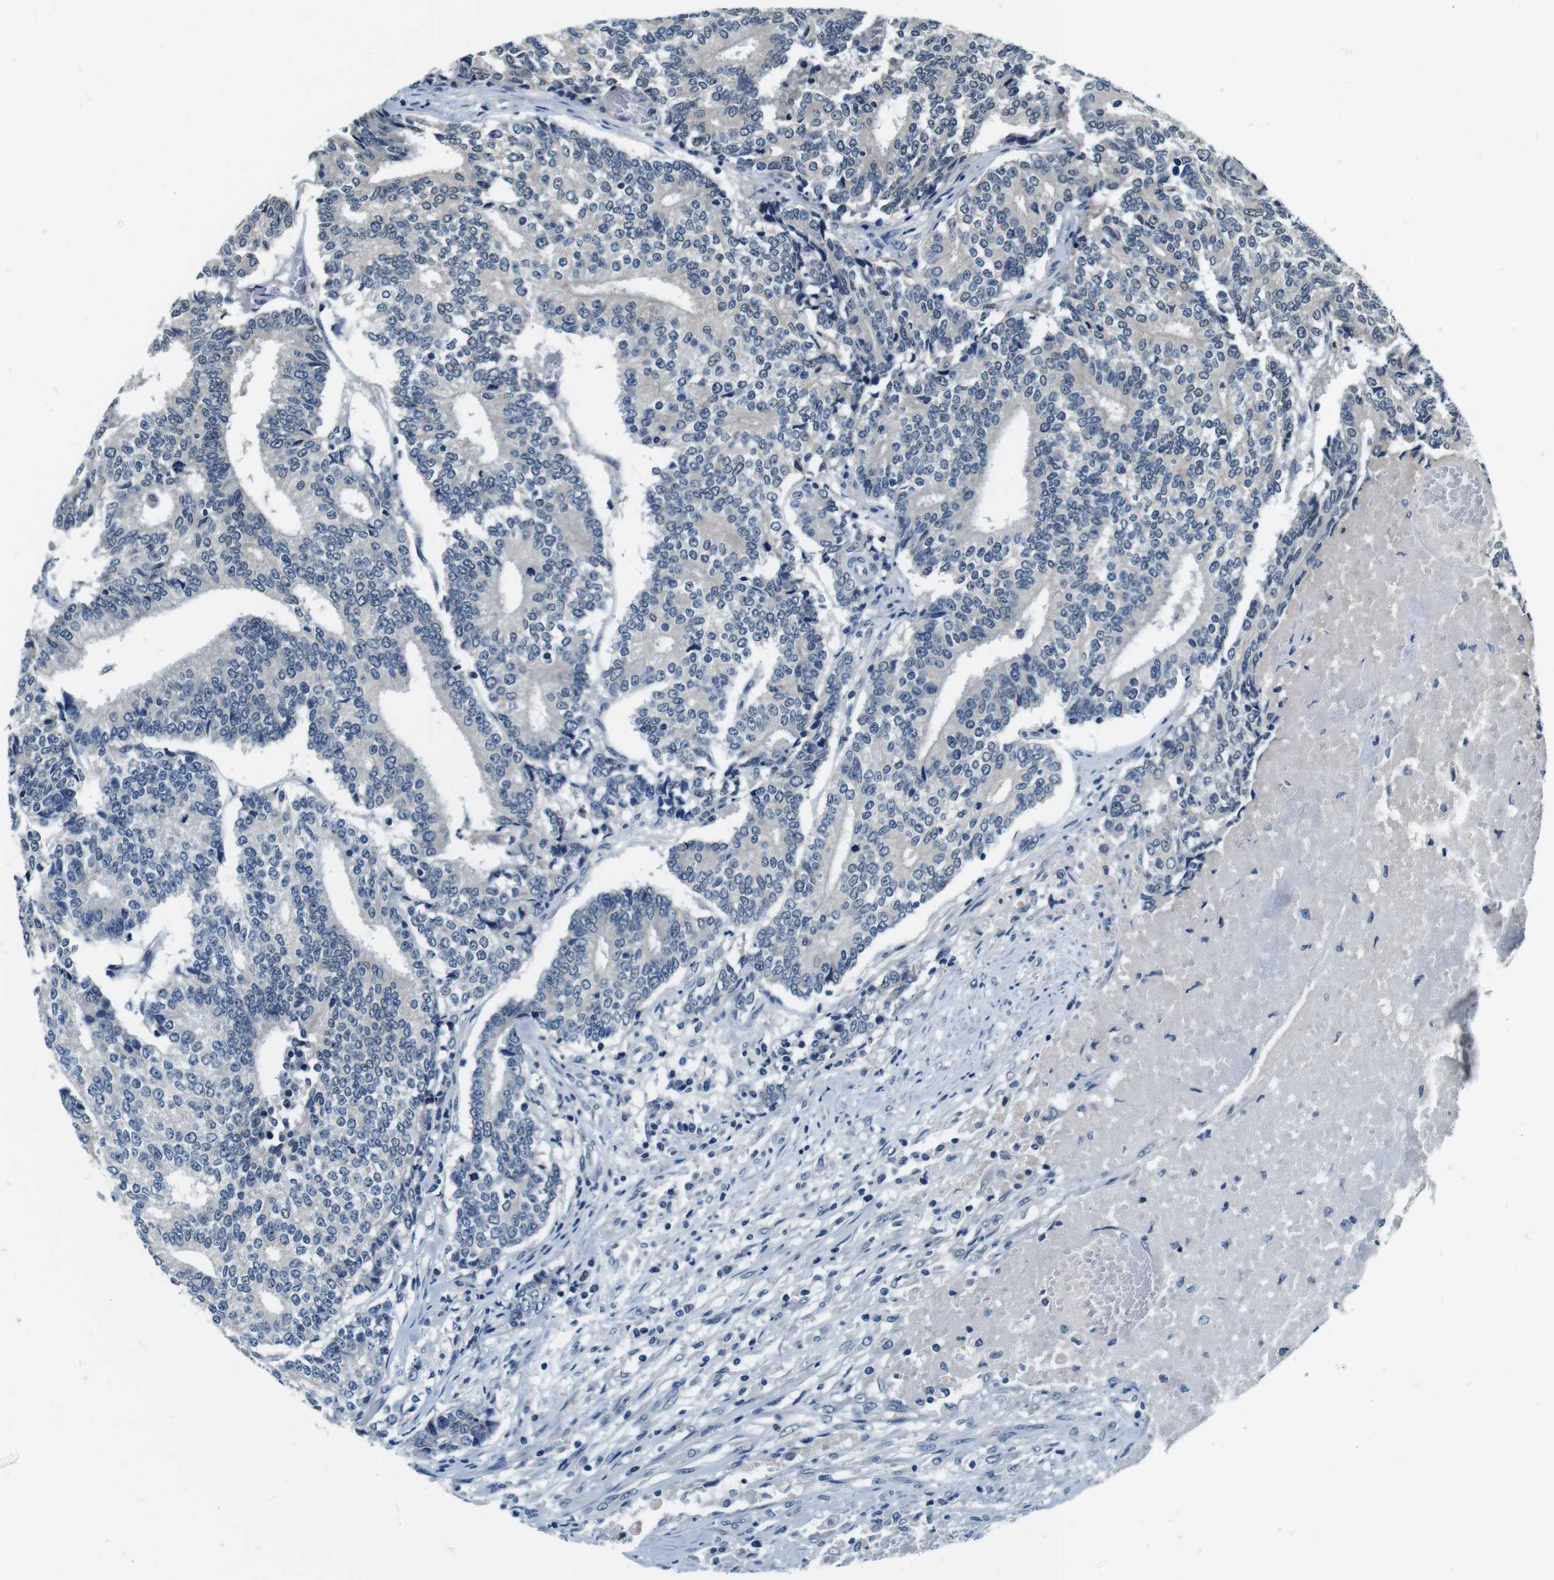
{"staining": {"intensity": "negative", "quantity": "none", "location": "none"}, "tissue": "prostate cancer", "cell_type": "Tumor cells", "image_type": "cancer", "snomed": [{"axis": "morphology", "description": "Normal tissue, NOS"}, {"axis": "morphology", "description": "Adenocarcinoma, High grade"}, {"axis": "topography", "description": "Prostate"}, {"axis": "topography", "description": "Seminal veicle"}], "caption": "Immunohistochemistry (IHC) photomicrograph of neoplastic tissue: high-grade adenocarcinoma (prostate) stained with DAB exhibits no significant protein staining in tumor cells.", "gene": "DTNA", "patient": {"sex": "male", "age": 55}}